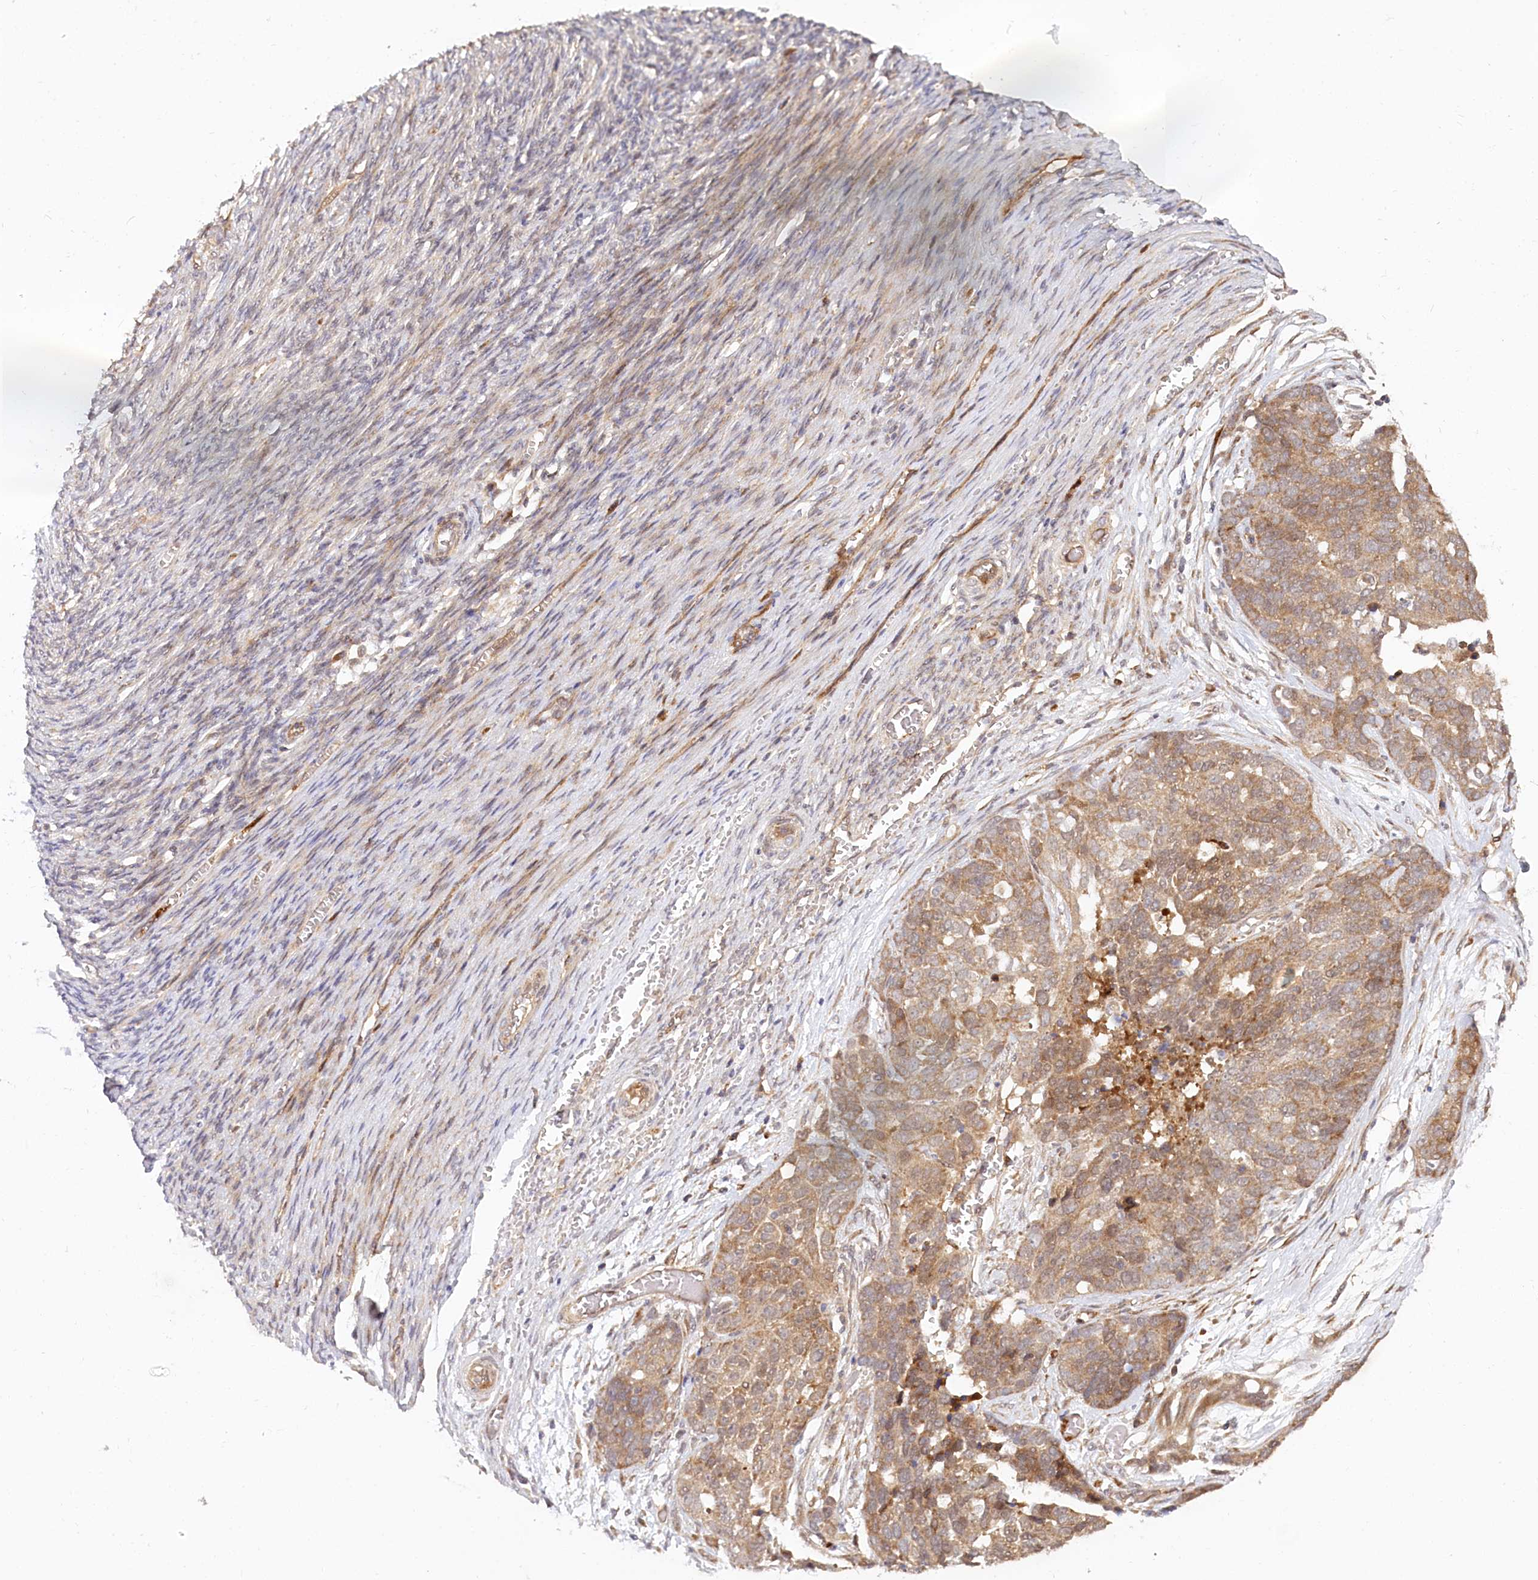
{"staining": {"intensity": "moderate", "quantity": ">75%", "location": "cytoplasmic/membranous"}, "tissue": "ovarian cancer", "cell_type": "Tumor cells", "image_type": "cancer", "snomed": [{"axis": "morphology", "description": "Cystadenocarcinoma, serous, NOS"}, {"axis": "topography", "description": "Ovary"}], "caption": "An immunohistochemistry (IHC) photomicrograph of neoplastic tissue is shown. Protein staining in brown shows moderate cytoplasmic/membranous positivity in ovarian serous cystadenocarcinoma within tumor cells. The protein is stained brown, and the nuclei are stained in blue (DAB IHC with brightfield microscopy, high magnification).", "gene": "CEP70", "patient": {"sex": "female", "age": 44}}